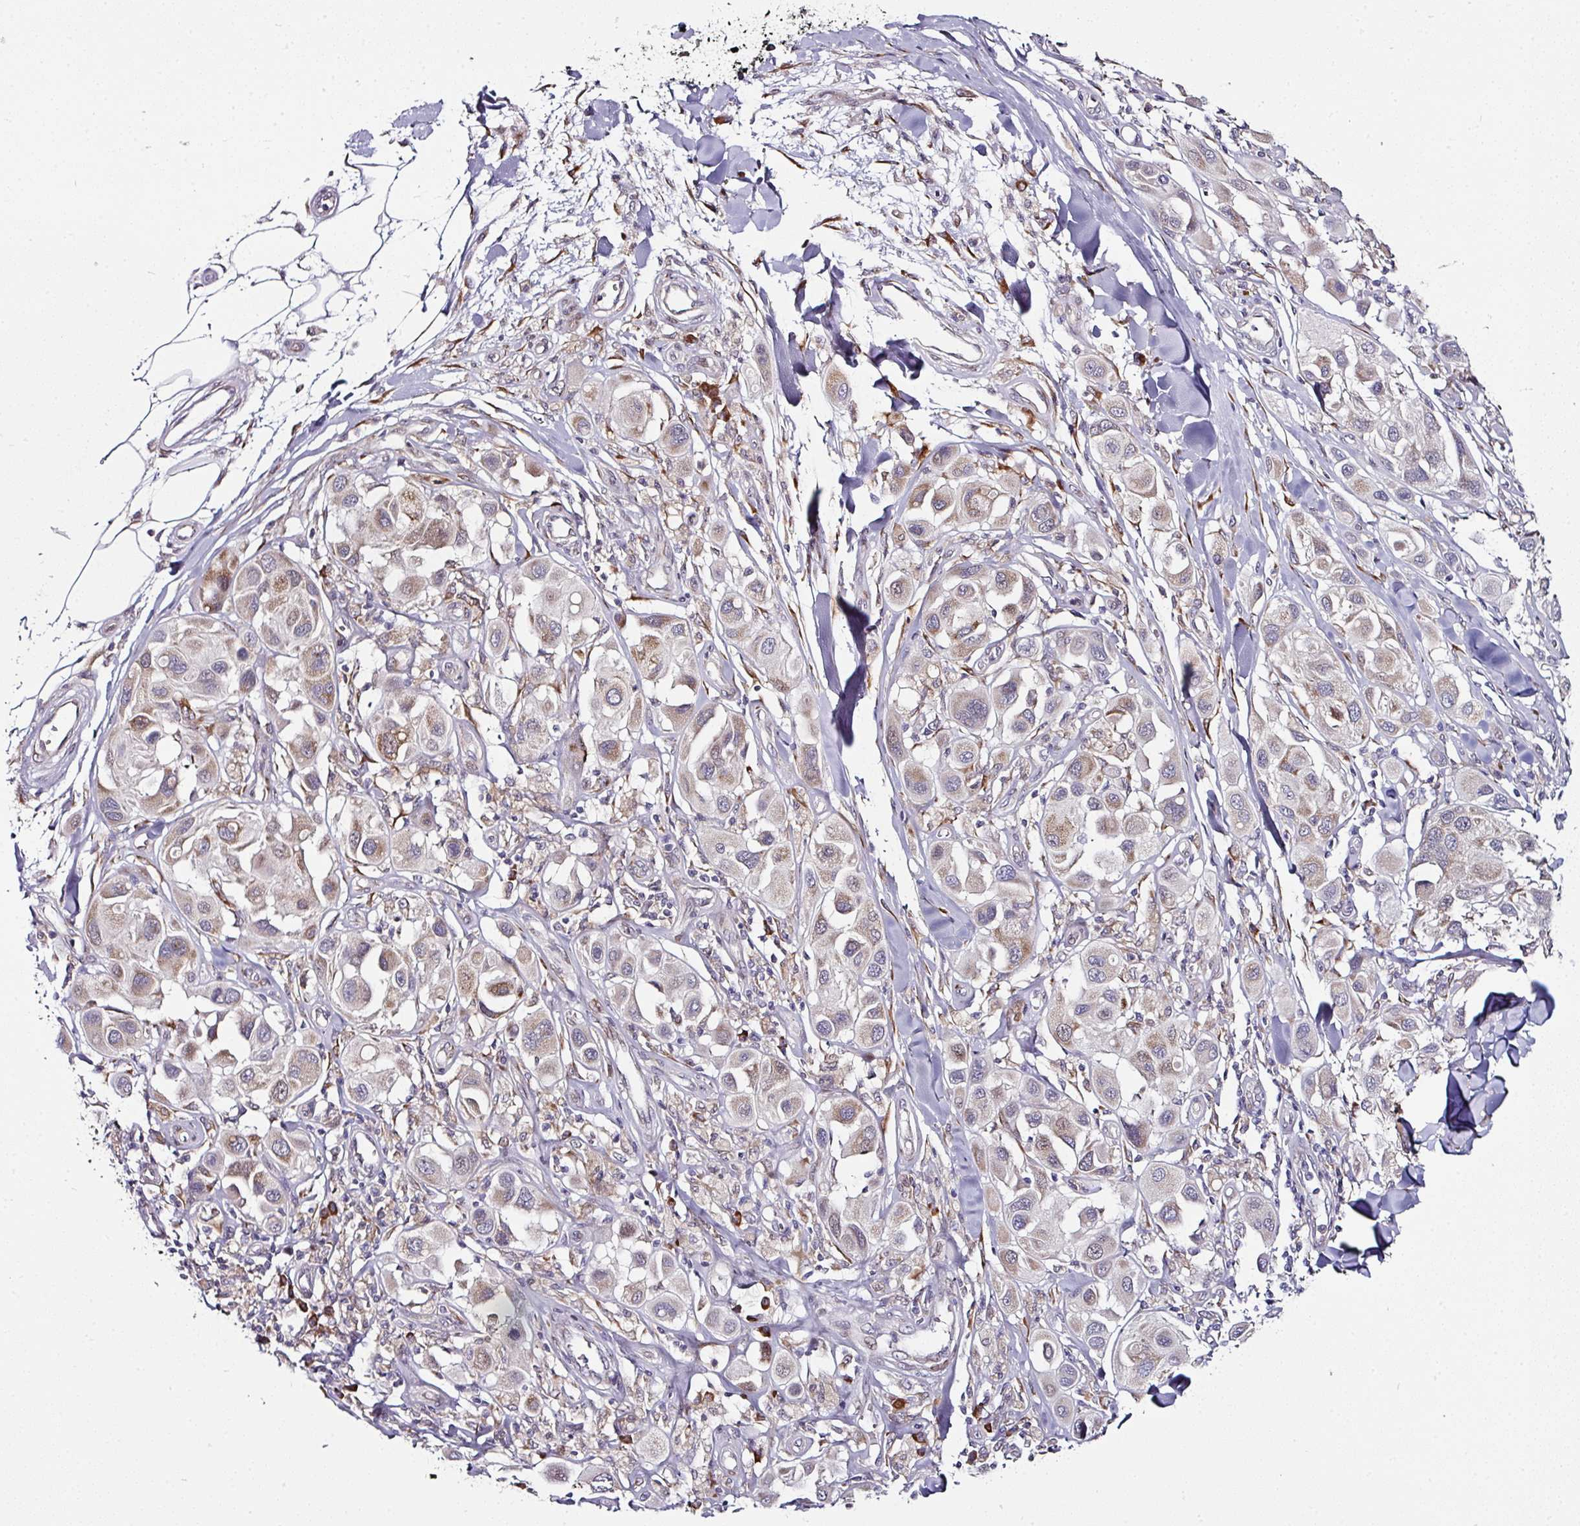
{"staining": {"intensity": "moderate", "quantity": "<25%", "location": "cytoplasmic/membranous"}, "tissue": "melanoma", "cell_type": "Tumor cells", "image_type": "cancer", "snomed": [{"axis": "morphology", "description": "Malignant melanoma, Metastatic site"}, {"axis": "topography", "description": "Skin"}], "caption": "This micrograph reveals melanoma stained with immunohistochemistry to label a protein in brown. The cytoplasmic/membranous of tumor cells show moderate positivity for the protein. Nuclei are counter-stained blue.", "gene": "APOLD1", "patient": {"sex": "male", "age": 41}}